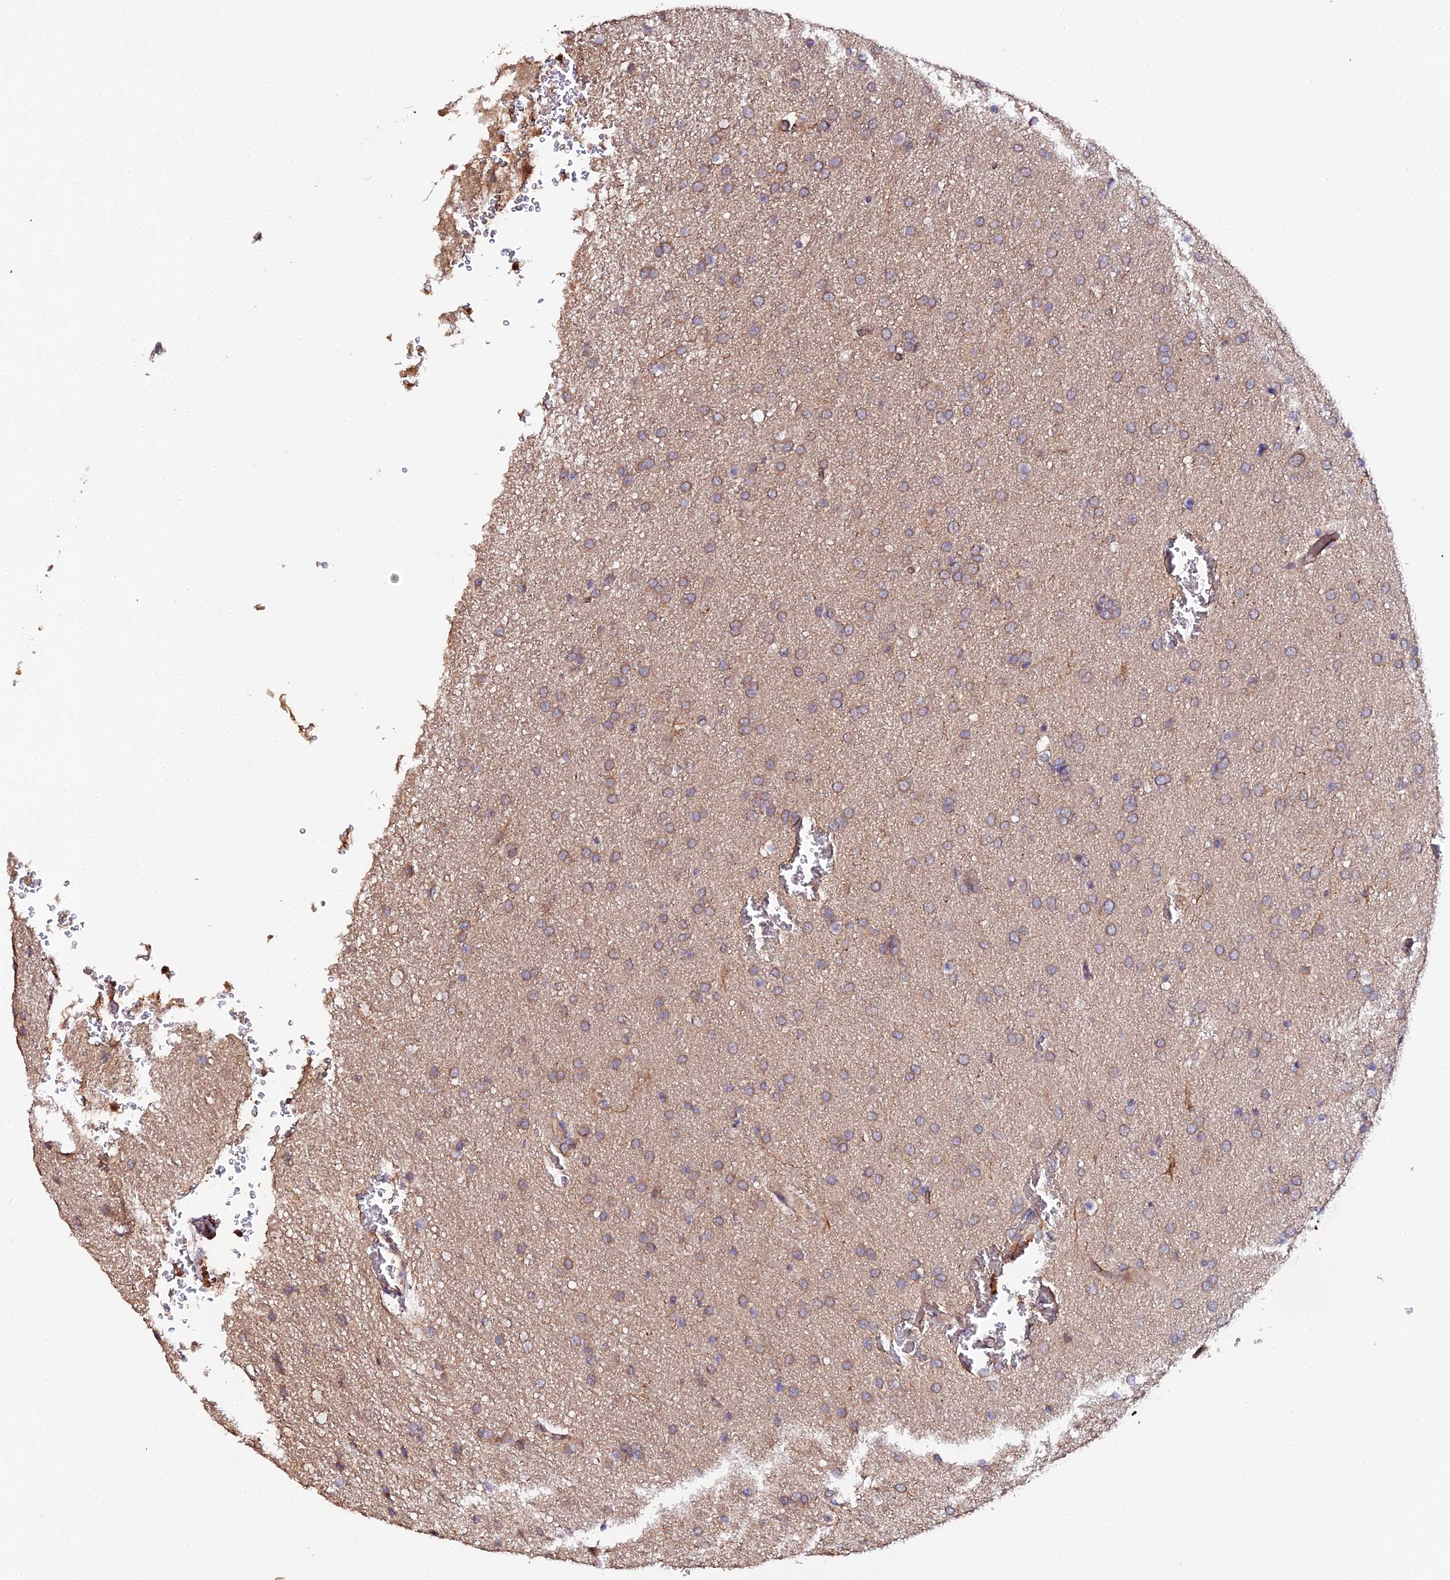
{"staining": {"intensity": "moderate", "quantity": ">75%", "location": "cytoplasmic/membranous"}, "tissue": "glioma", "cell_type": "Tumor cells", "image_type": "cancer", "snomed": [{"axis": "morphology", "description": "Glioma, malignant, Low grade"}, {"axis": "topography", "description": "Brain"}], "caption": "A micrograph showing moderate cytoplasmic/membranous expression in about >75% of tumor cells in glioma, as visualized by brown immunohistochemical staining.", "gene": "TRIM26", "patient": {"sex": "female", "age": 32}}